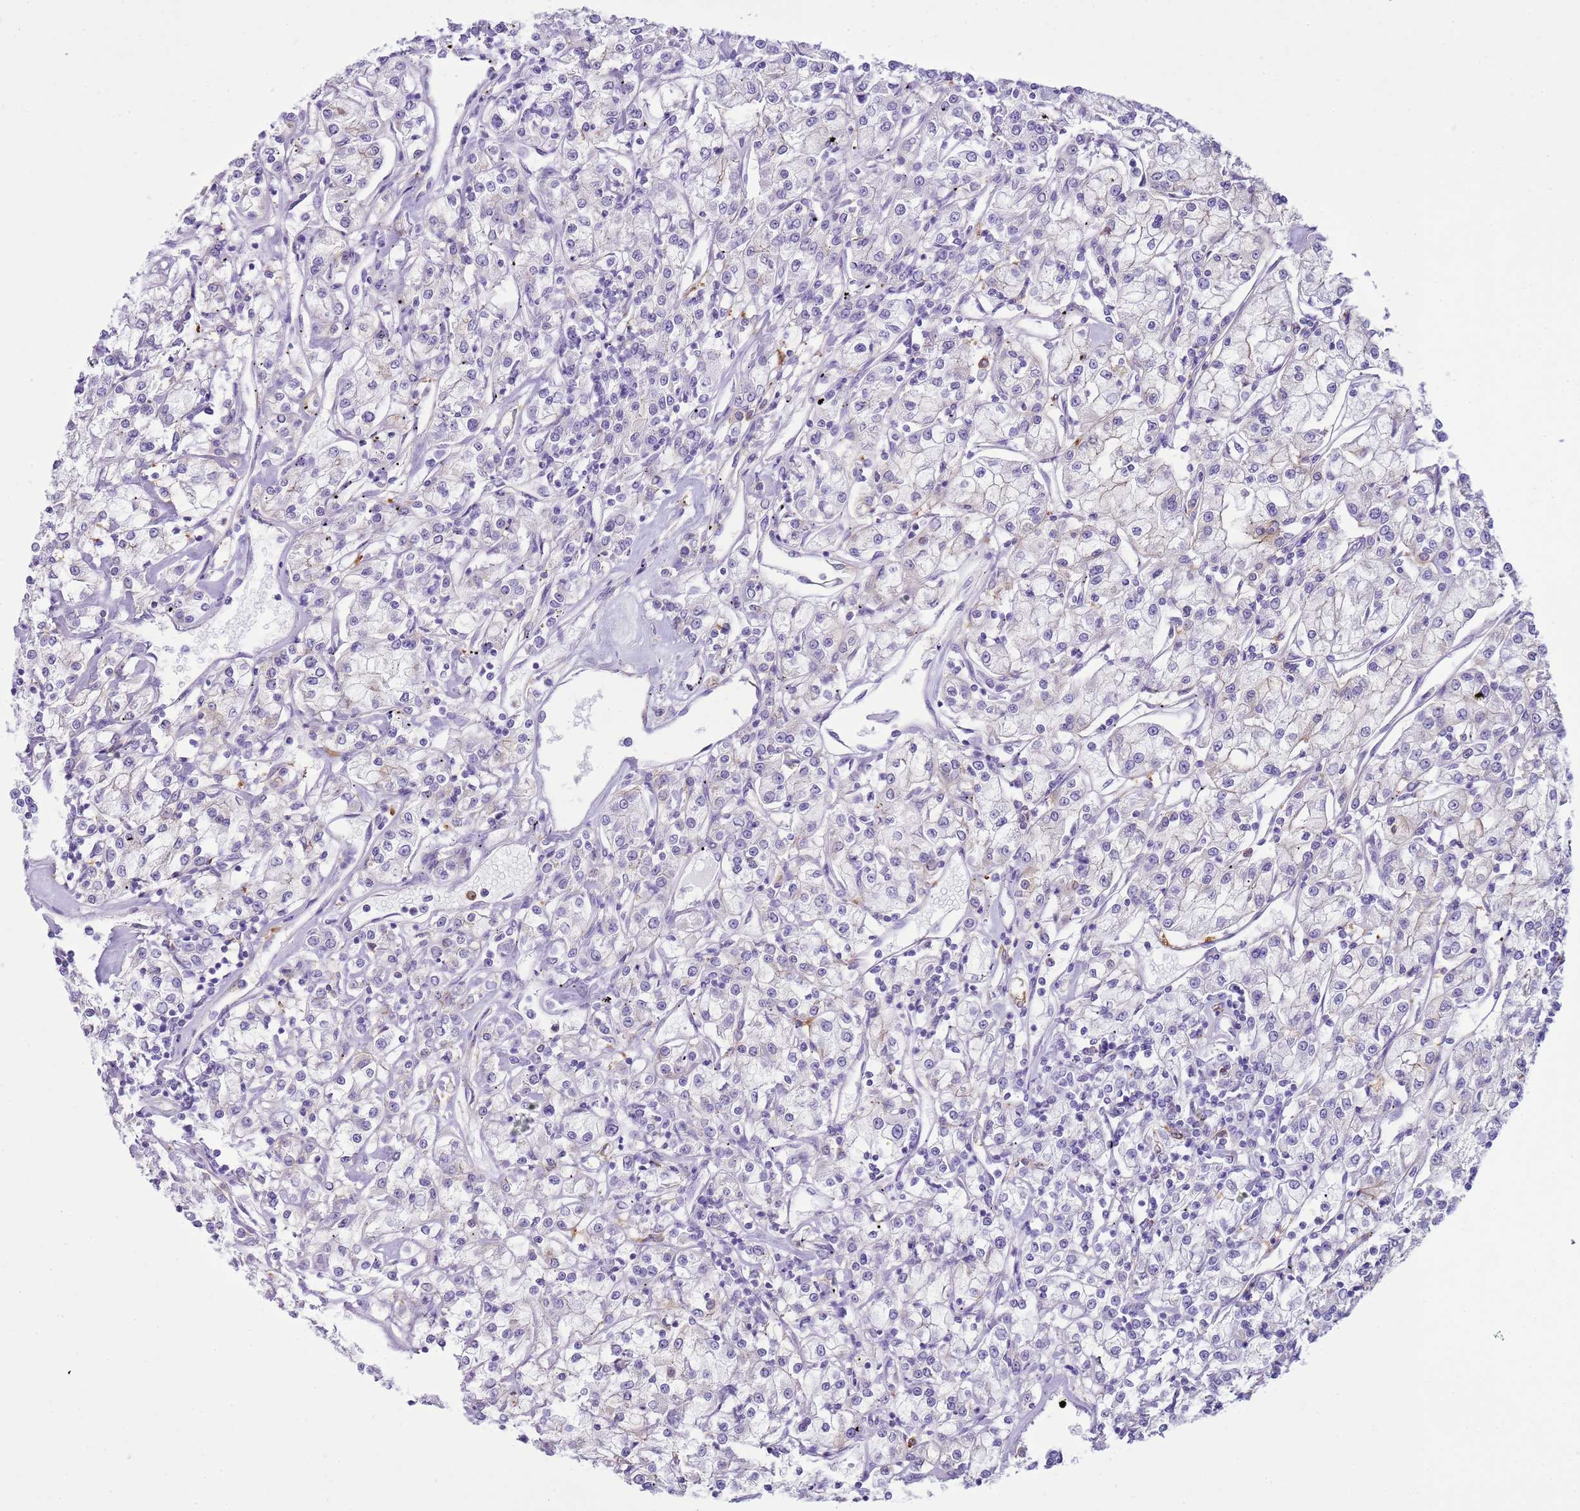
{"staining": {"intensity": "negative", "quantity": "none", "location": "none"}, "tissue": "renal cancer", "cell_type": "Tumor cells", "image_type": "cancer", "snomed": [{"axis": "morphology", "description": "Adenocarcinoma, NOS"}, {"axis": "topography", "description": "Kidney"}], "caption": "Adenocarcinoma (renal) was stained to show a protein in brown. There is no significant positivity in tumor cells. The staining was performed using DAB (3,3'-diaminobenzidine) to visualize the protein expression in brown, while the nuclei were stained in blue with hematoxylin (Magnification: 20x).", "gene": "SNX21", "patient": {"sex": "female", "age": 59}}